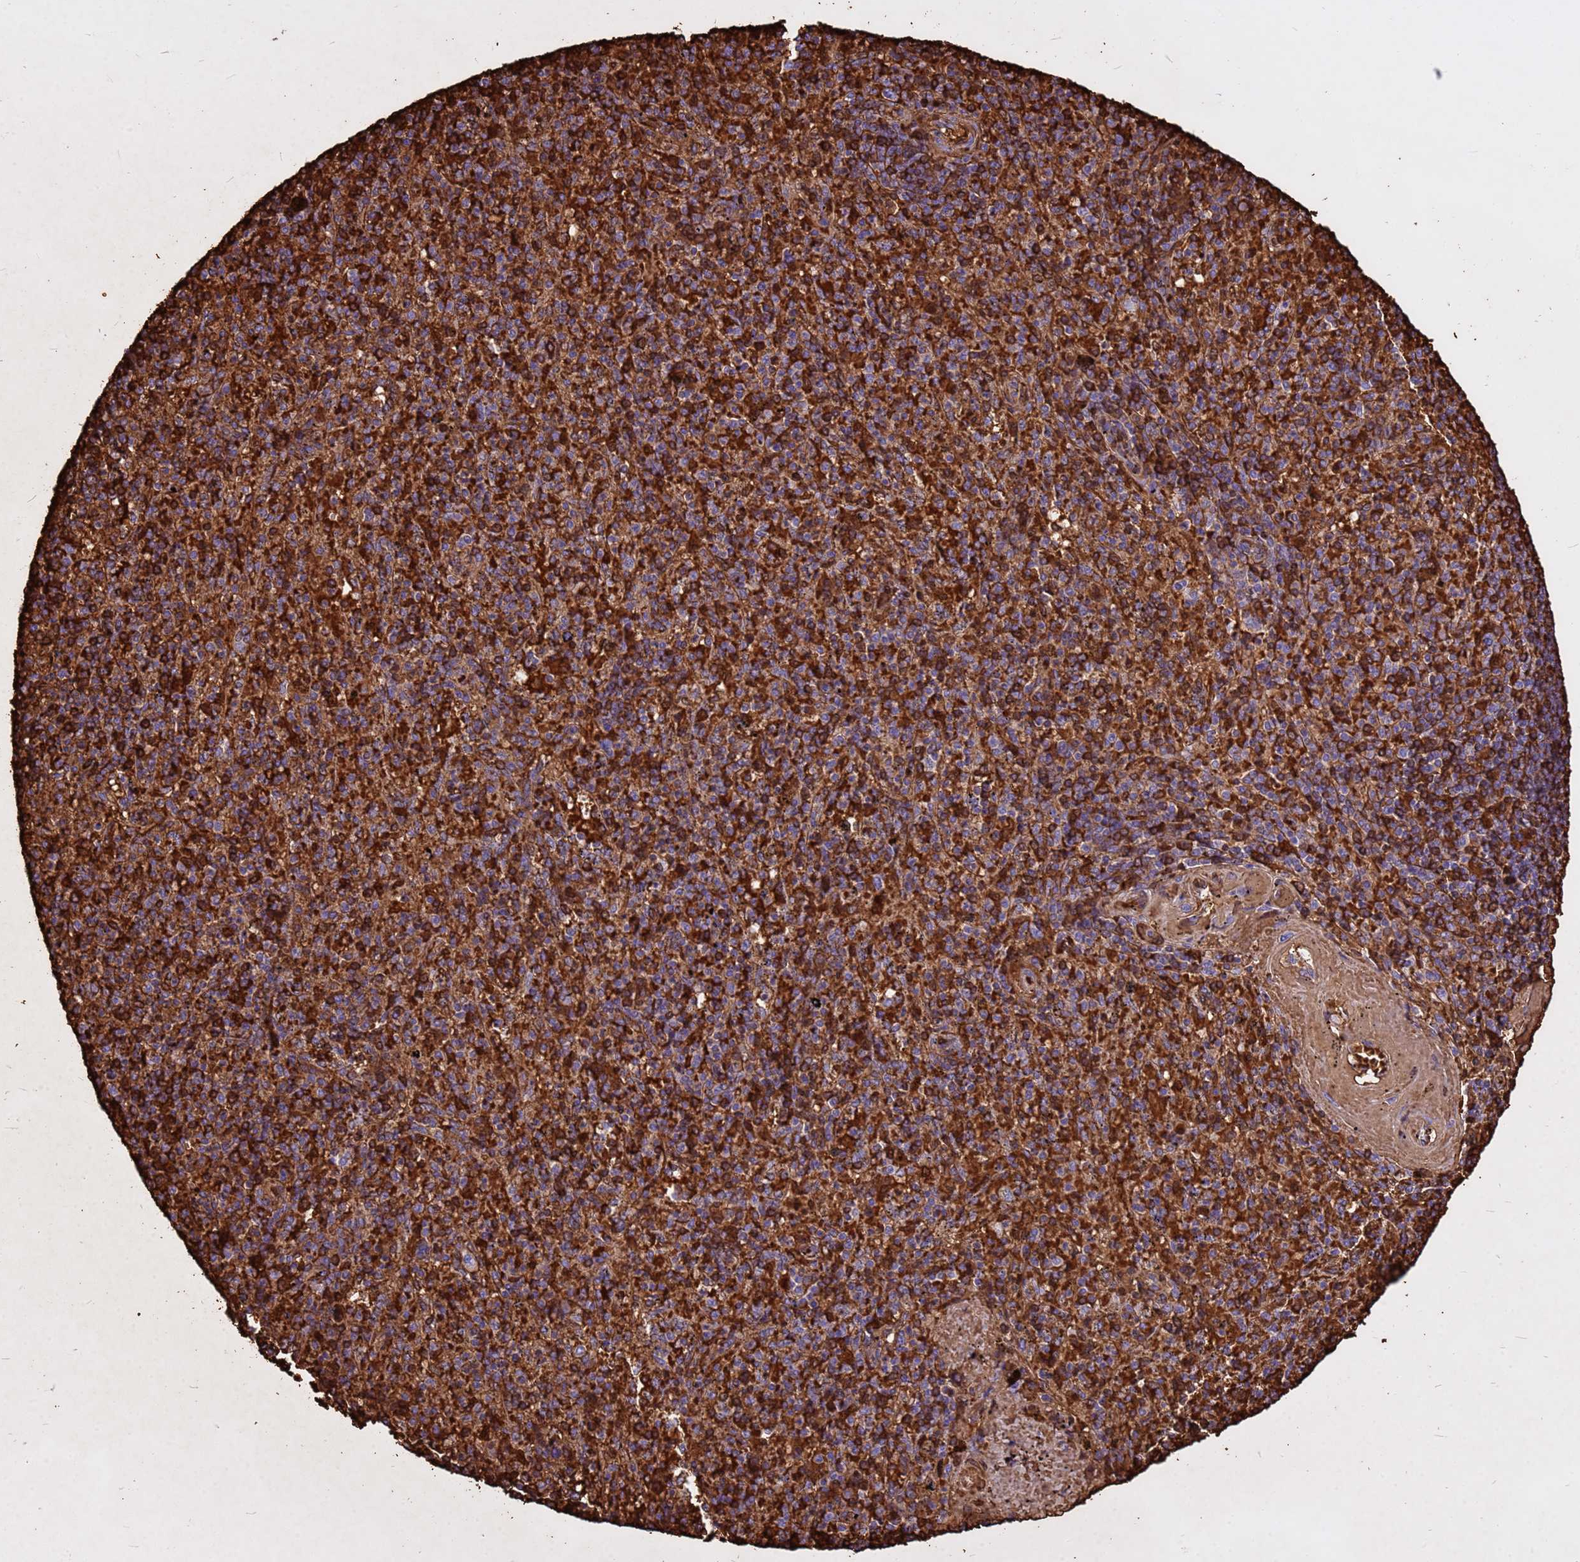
{"staining": {"intensity": "strong", "quantity": "25%-75%", "location": "cytoplasmic/membranous"}, "tissue": "spleen", "cell_type": "Cells in red pulp", "image_type": "normal", "snomed": [{"axis": "morphology", "description": "Normal tissue, NOS"}, {"axis": "topography", "description": "Spleen"}], "caption": "Brown immunohistochemical staining in benign spleen demonstrates strong cytoplasmic/membranous expression in approximately 25%-75% of cells in red pulp.", "gene": "HBA1", "patient": {"sex": "male", "age": 82}}